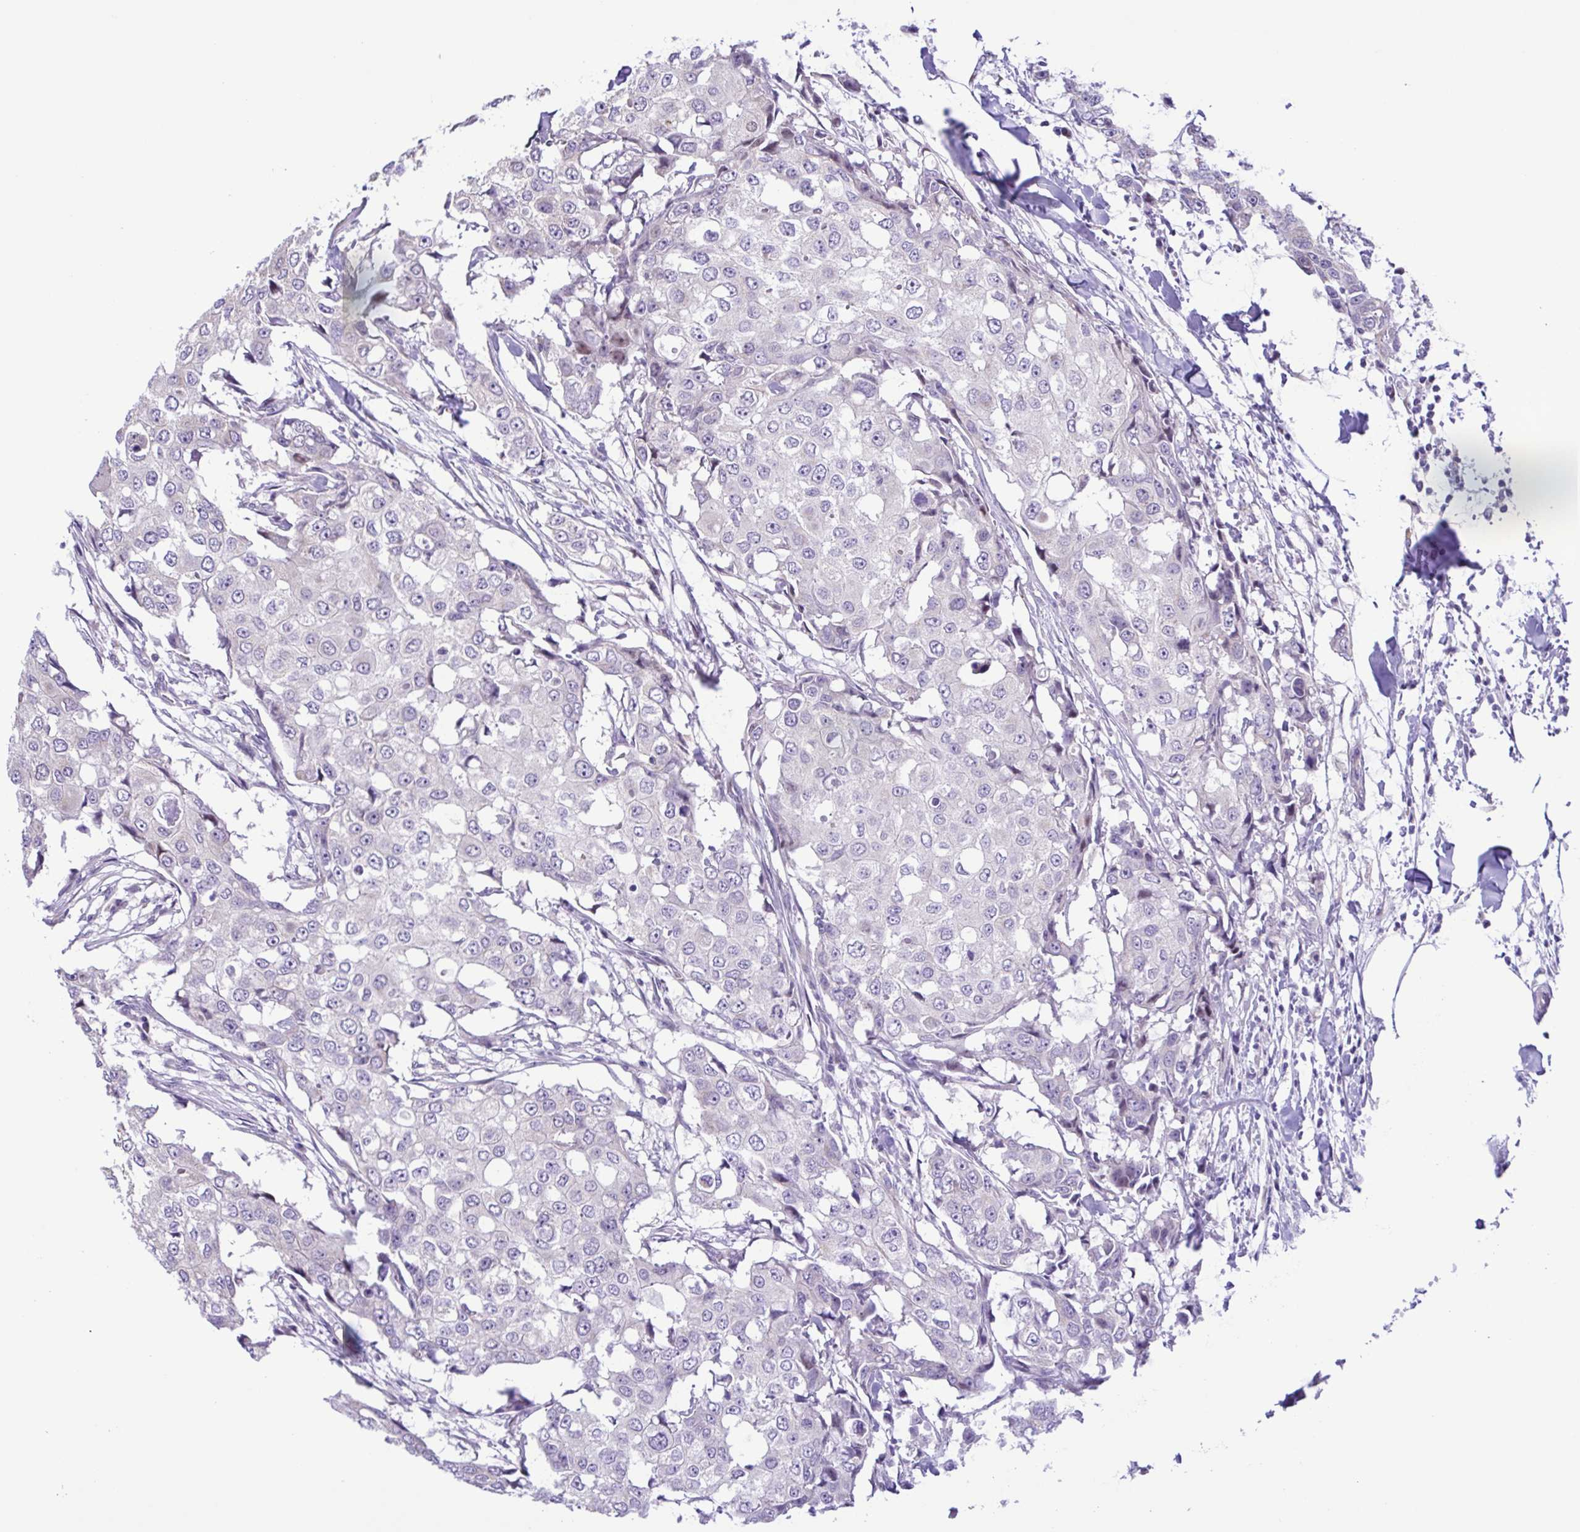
{"staining": {"intensity": "negative", "quantity": "none", "location": "none"}, "tissue": "breast cancer", "cell_type": "Tumor cells", "image_type": "cancer", "snomed": [{"axis": "morphology", "description": "Duct carcinoma"}, {"axis": "topography", "description": "Breast"}], "caption": "Tumor cells are negative for brown protein staining in breast invasive ductal carcinoma.", "gene": "TGM3", "patient": {"sex": "female", "age": 27}}